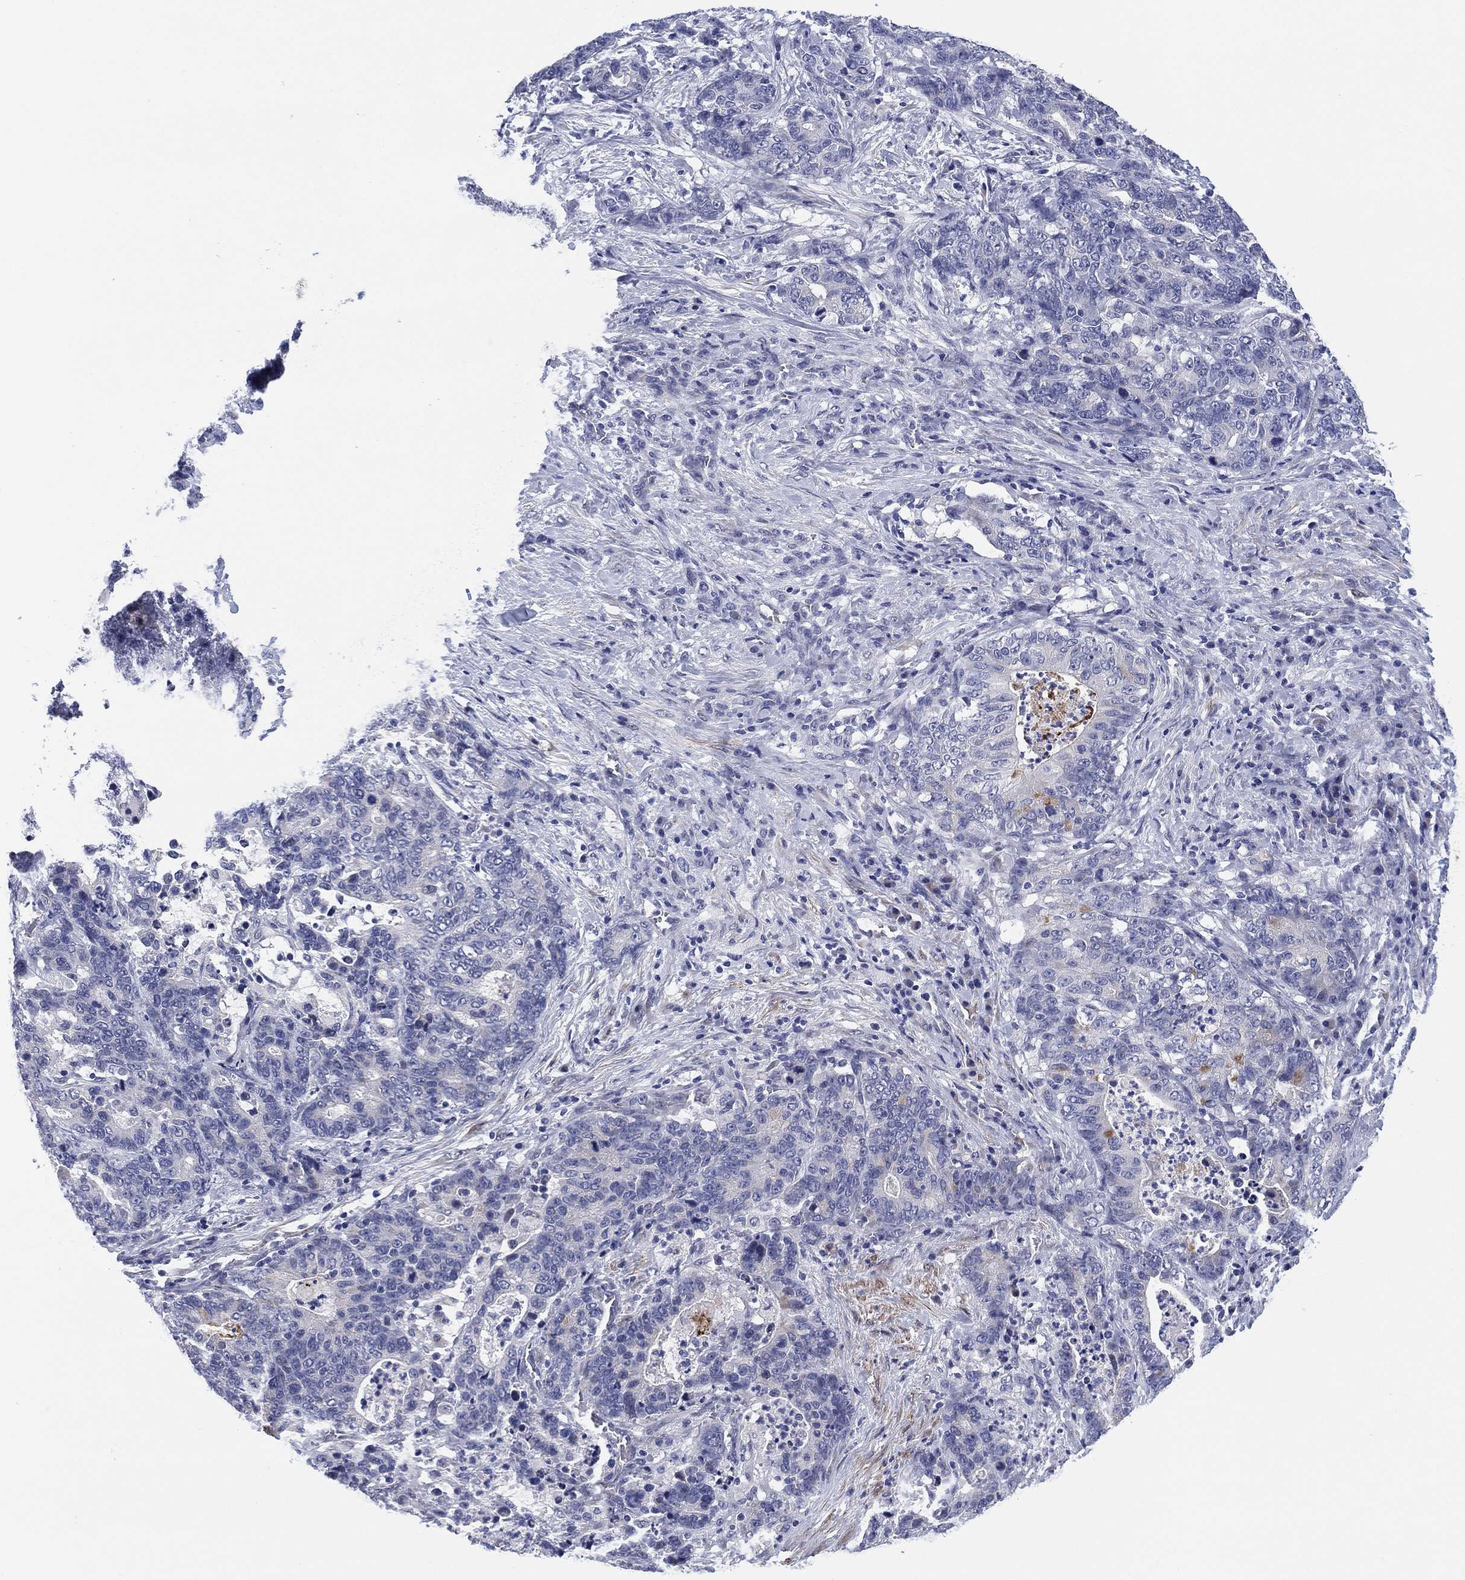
{"staining": {"intensity": "negative", "quantity": "none", "location": "none"}, "tissue": "stomach cancer", "cell_type": "Tumor cells", "image_type": "cancer", "snomed": [{"axis": "morphology", "description": "Normal tissue, NOS"}, {"axis": "morphology", "description": "Adenocarcinoma, NOS"}, {"axis": "topography", "description": "Stomach"}], "caption": "This is an immunohistochemistry (IHC) image of human stomach cancer. There is no staining in tumor cells.", "gene": "CLIP3", "patient": {"sex": "female", "age": 64}}